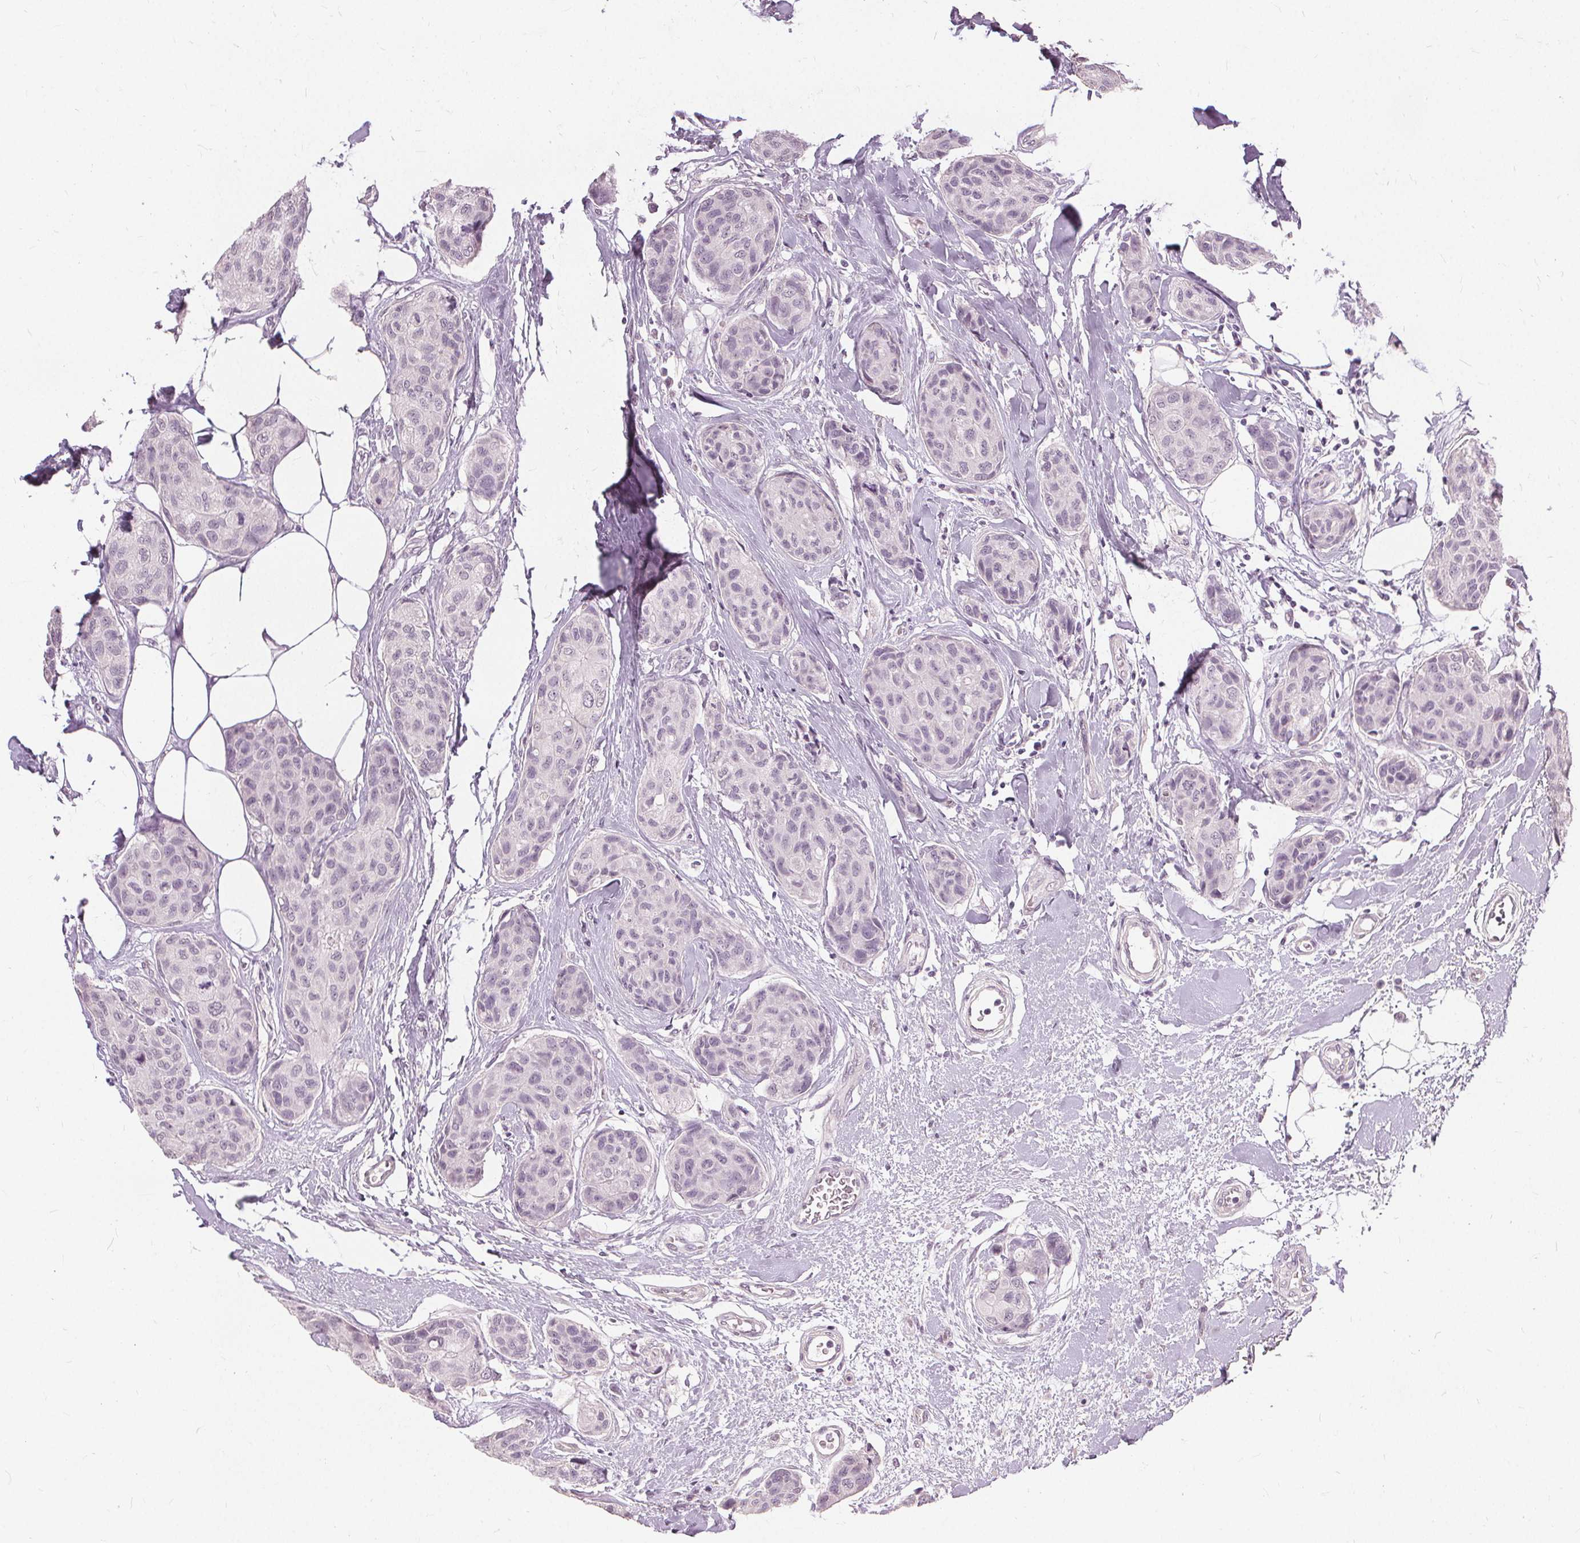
{"staining": {"intensity": "negative", "quantity": "none", "location": "none"}, "tissue": "breast cancer", "cell_type": "Tumor cells", "image_type": "cancer", "snomed": [{"axis": "morphology", "description": "Duct carcinoma"}, {"axis": "topography", "description": "Breast"}], "caption": "Breast intraductal carcinoma stained for a protein using immunohistochemistry shows no expression tumor cells.", "gene": "SFTPD", "patient": {"sex": "female", "age": 80}}